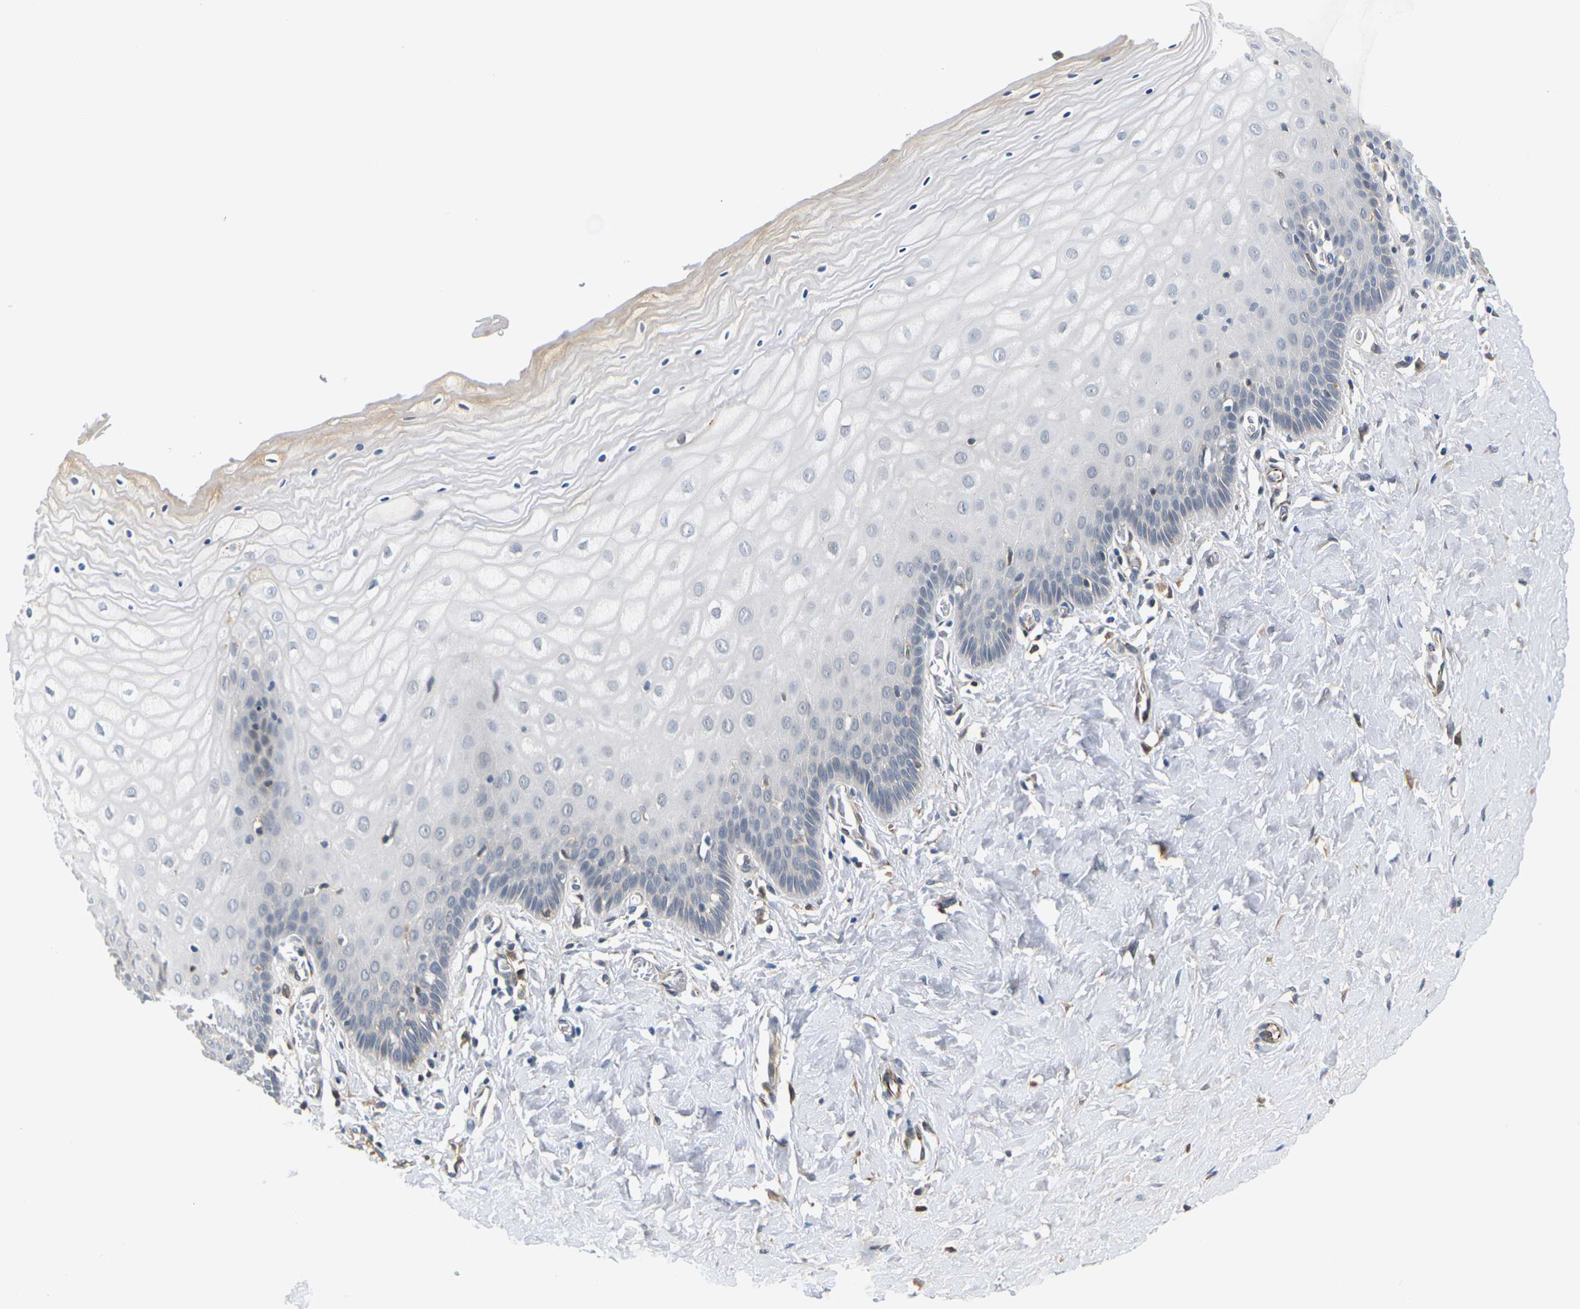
{"staining": {"intensity": "weak", "quantity": "<25%", "location": "cytoplasmic/membranous"}, "tissue": "cervix", "cell_type": "Squamous epithelial cells", "image_type": "normal", "snomed": [{"axis": "morphology", "description": "Normal tissue, NOS"}, {"axis": "topography", "description": "Cervix"}], "caption": "DAB (3,3'-diaminobenzidine) immunohistochemical staining of benign cervix demonstrates no significant expression in squamous epithelial cells. (IHC, brightfield microscopy, high magnification).", "gene": "PKP2", "patient": {"sex": "female", "age": 55}}